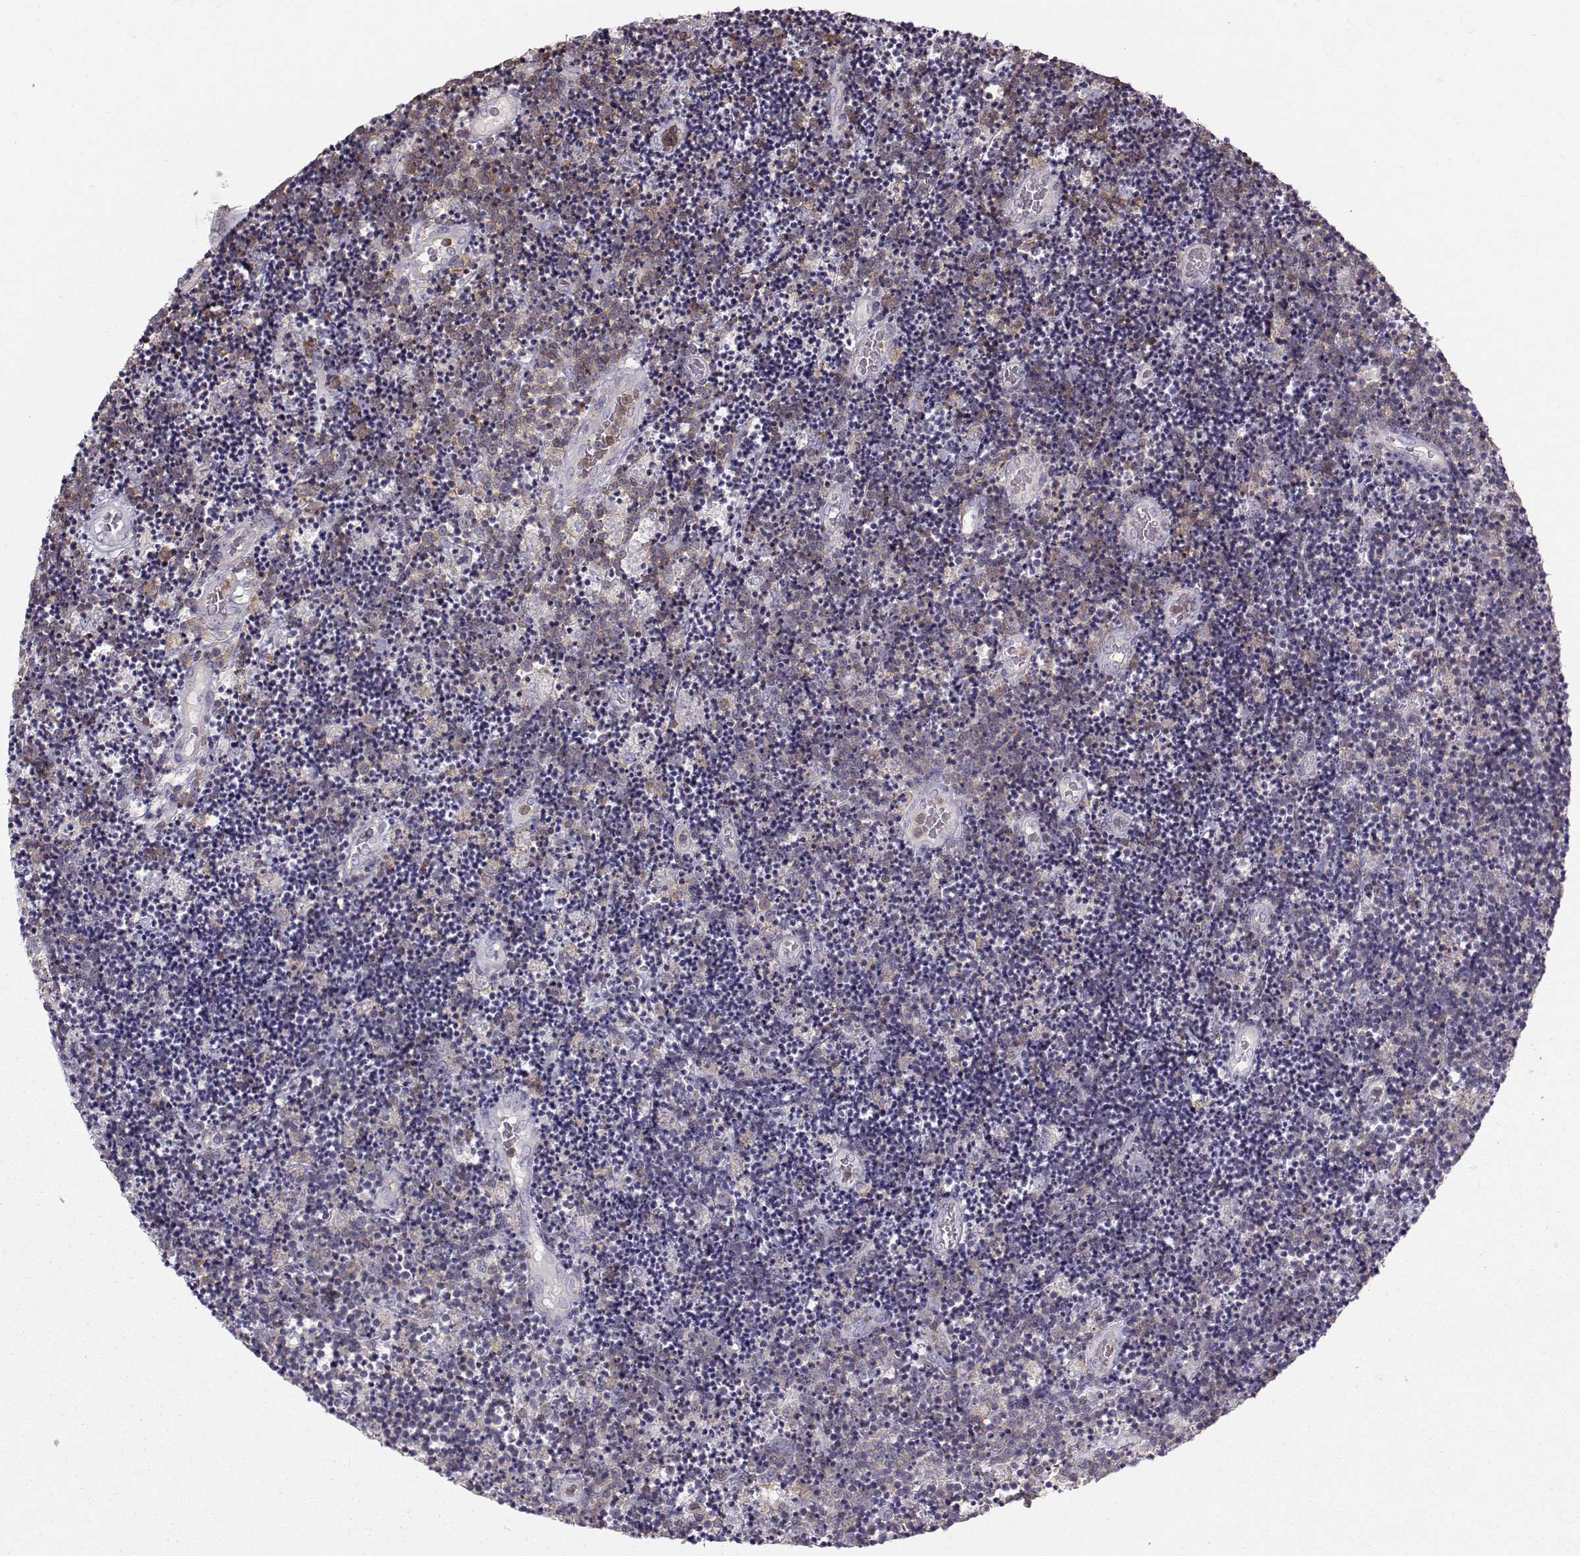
{"staining": {"intensity": "weak", "quantity": ">75%", "location": "cytoplasmic/membranous"}, "tissue": "lymphoma", "cell_type": "Tumor cells", "image_type": "cancer", "snomed": [{"axis": "morphology", "description": "Malignant lymphoma, non-Hodgkin's type, Low grade"}, {"axis": "topography", "description": "Brain"}], "caption": "Human lymphoma stained for a protein (brown) exhibits weak cytoplasmic/membranous positive staining in about >75% of tumor cells.", "gene": "ZBTB32", "patient": {"sex": "female", "age": 66}}